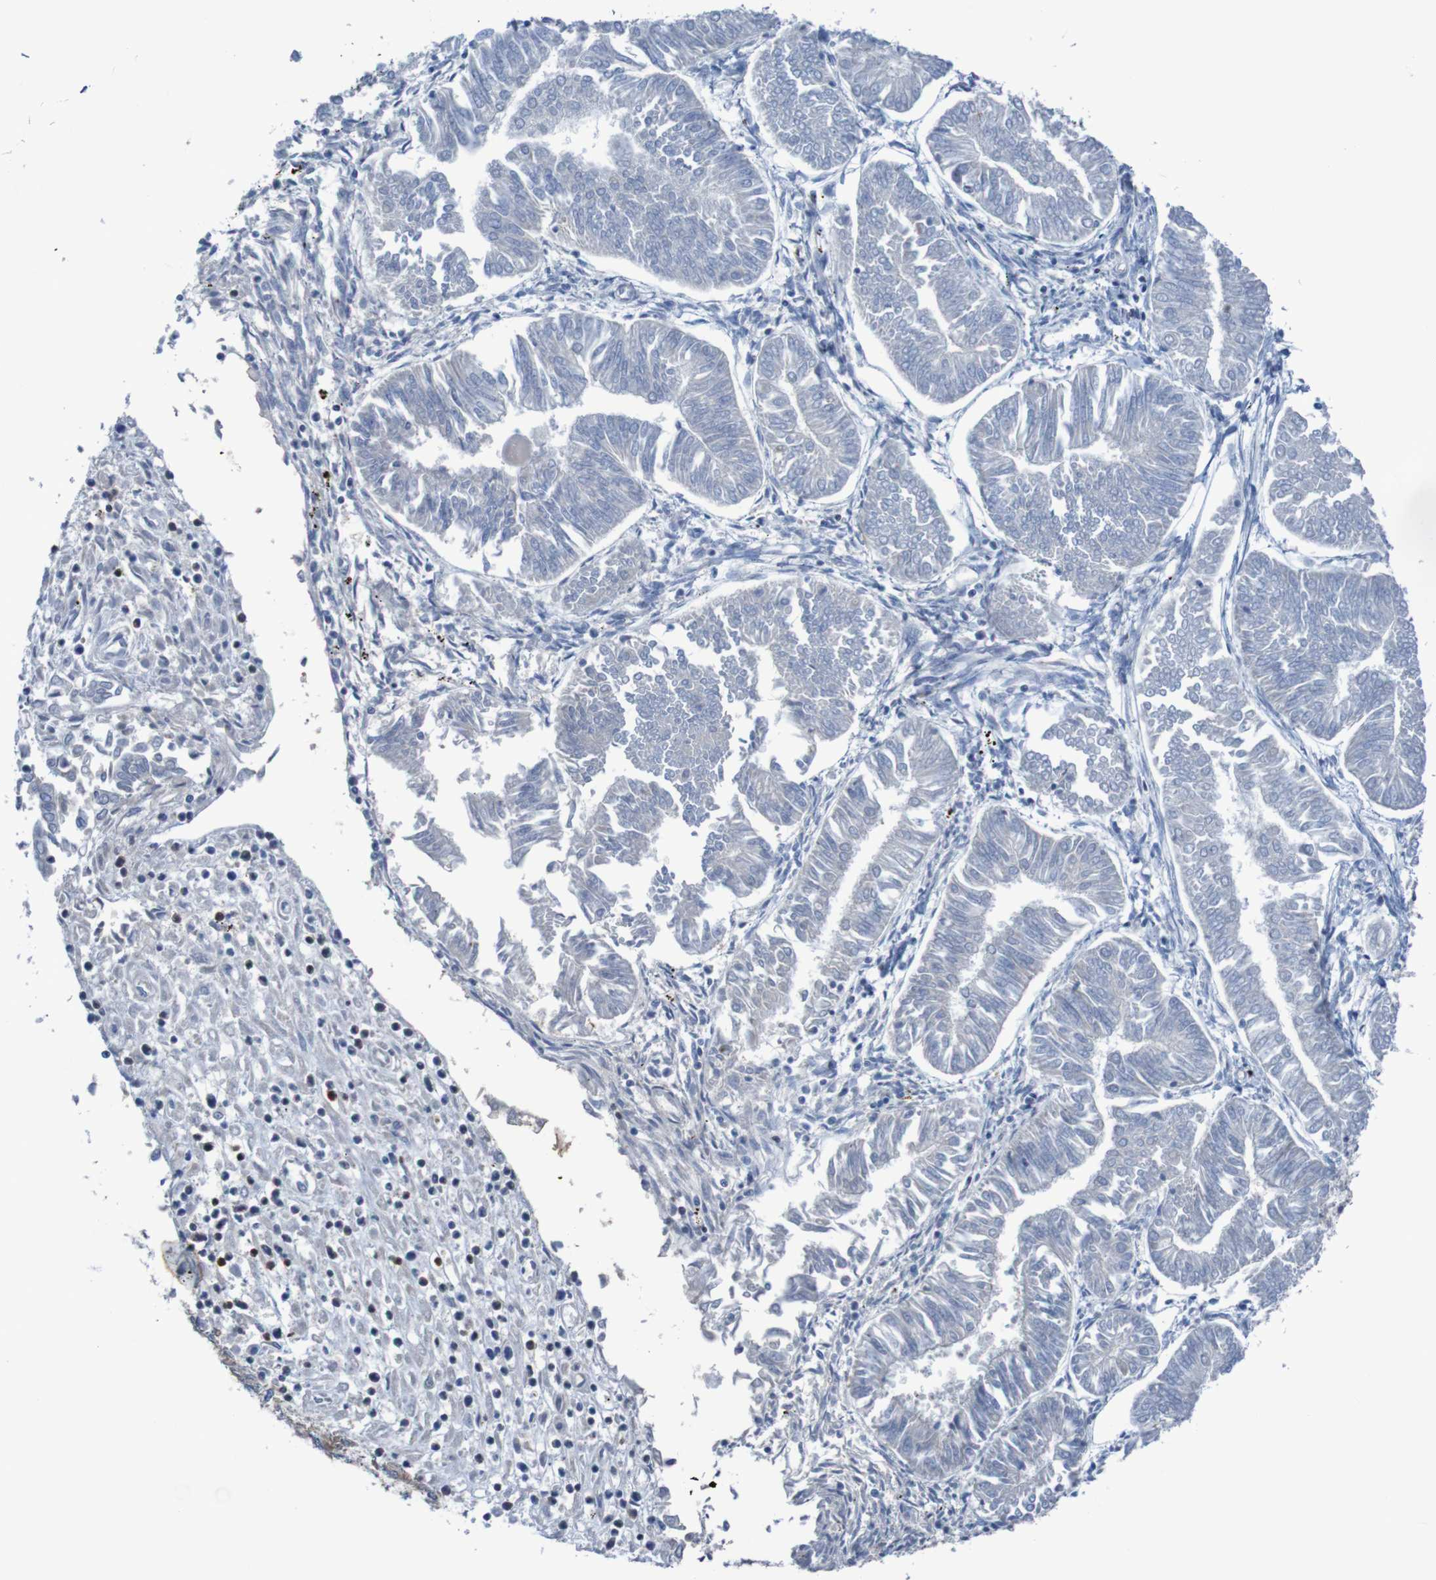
{"staining": {"intensity": "negative", "quantity": "none", "location": "none"}, "tissue": "endometrial cancer", "cell_type": "Tumor cells", "image_type": "cancer", "snomed": [{"axis": "morphology", "description": "Adenocarcinoma, NOS"}, {"axis": "topography", "description": "Endometrium"}], "caption": "Immunohistochemical staining of adenocarcinoma (endometrial) shows no significant staining in tumor cells. (Stains: DAB IHC with hematoxylin counter stain, Microscopy: brightfield microscopy at high magnification).", "gene": "ANGPT4", "patient": {"sex": "female", "age": 53}}